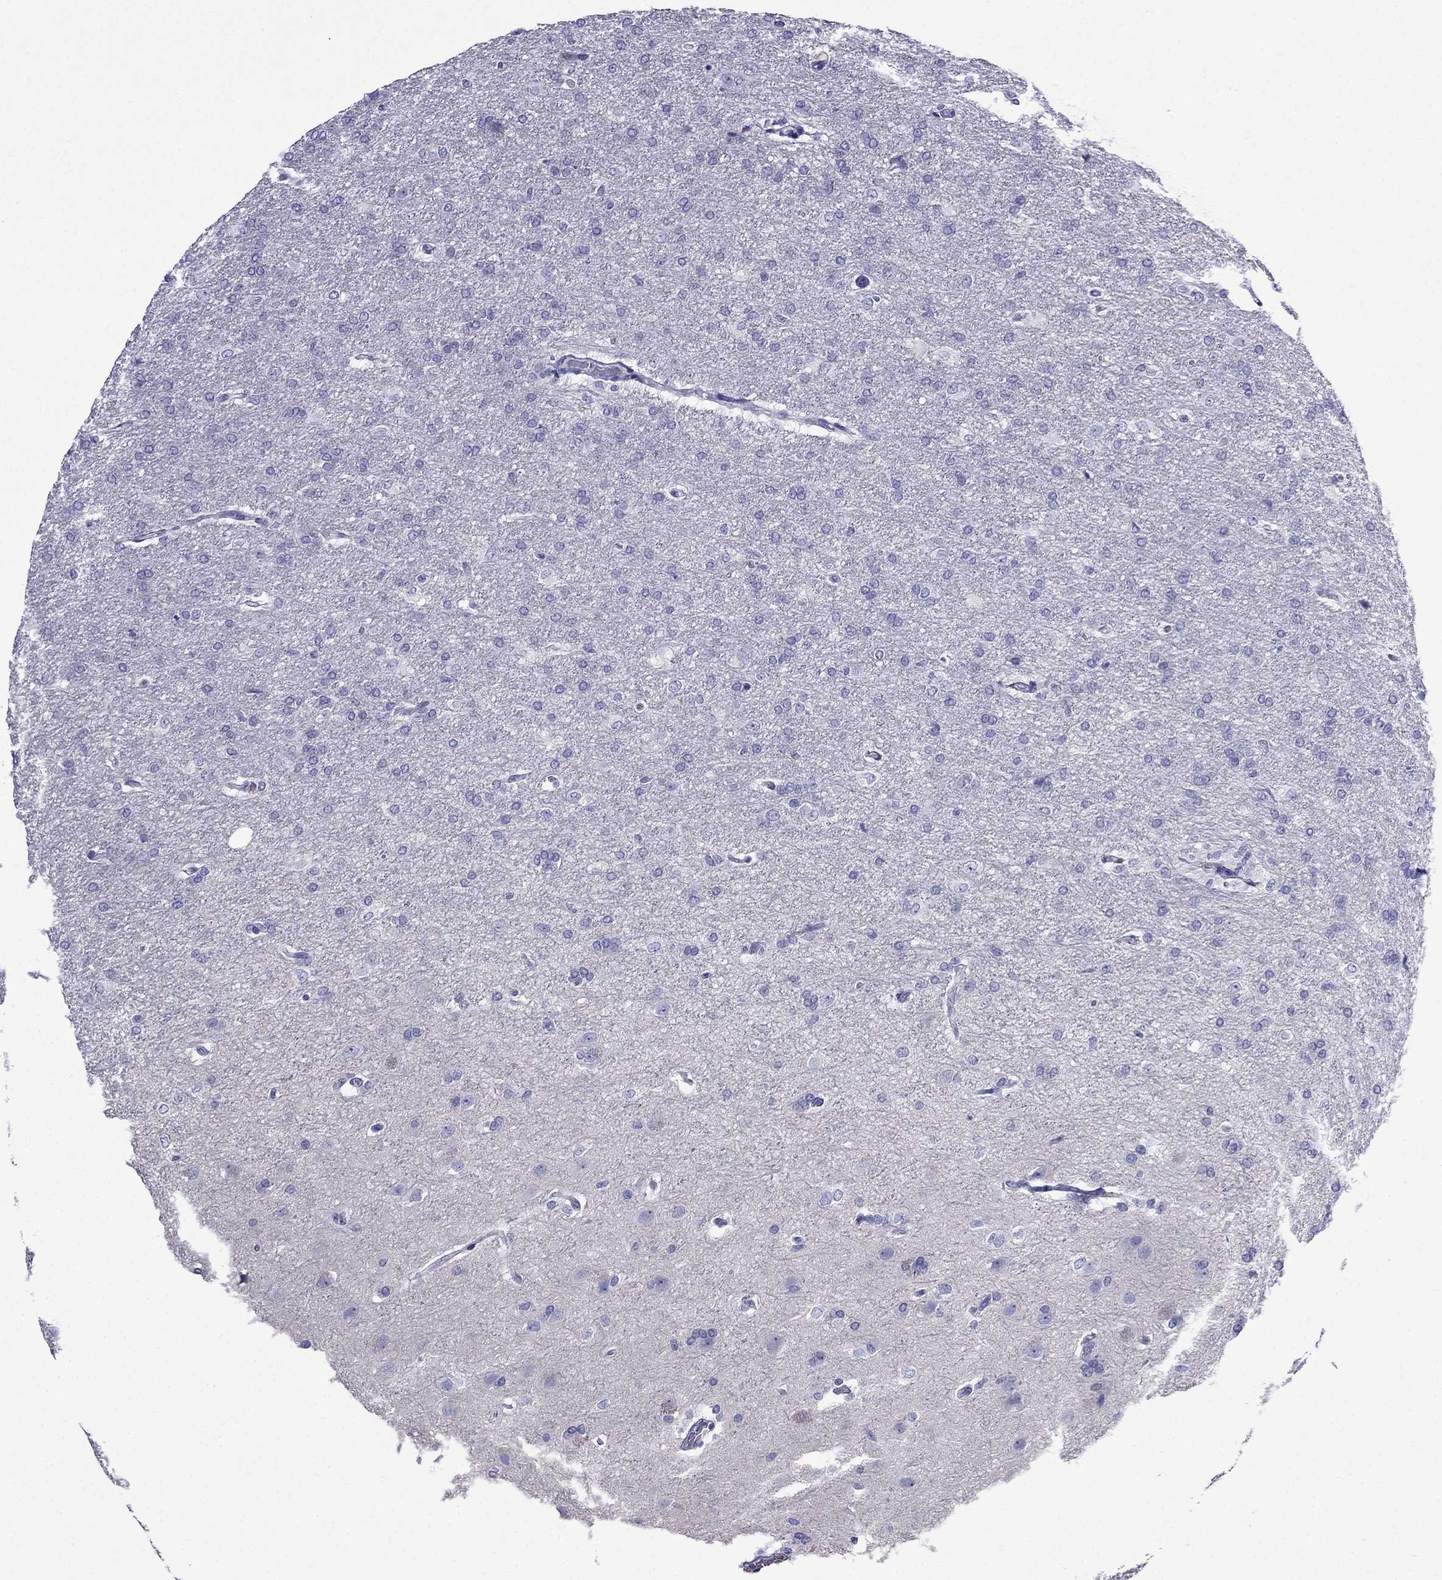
{"staining": {"intensity": "negative", "quantity": "none", "location": "none"}, "tissue": "glioma", "cell_type": "Tumor cells", "image_type": "cancer", "snomed": [{"axis": "morphology", "description": "Glioma, malignant, High grade"}, {"axis": "topography", "description": "Brain"}], "caption": "Tumor cells show no significant staining in glioma.", "gene": "MGP", "patient": {"sex": "male", "age": 68}}